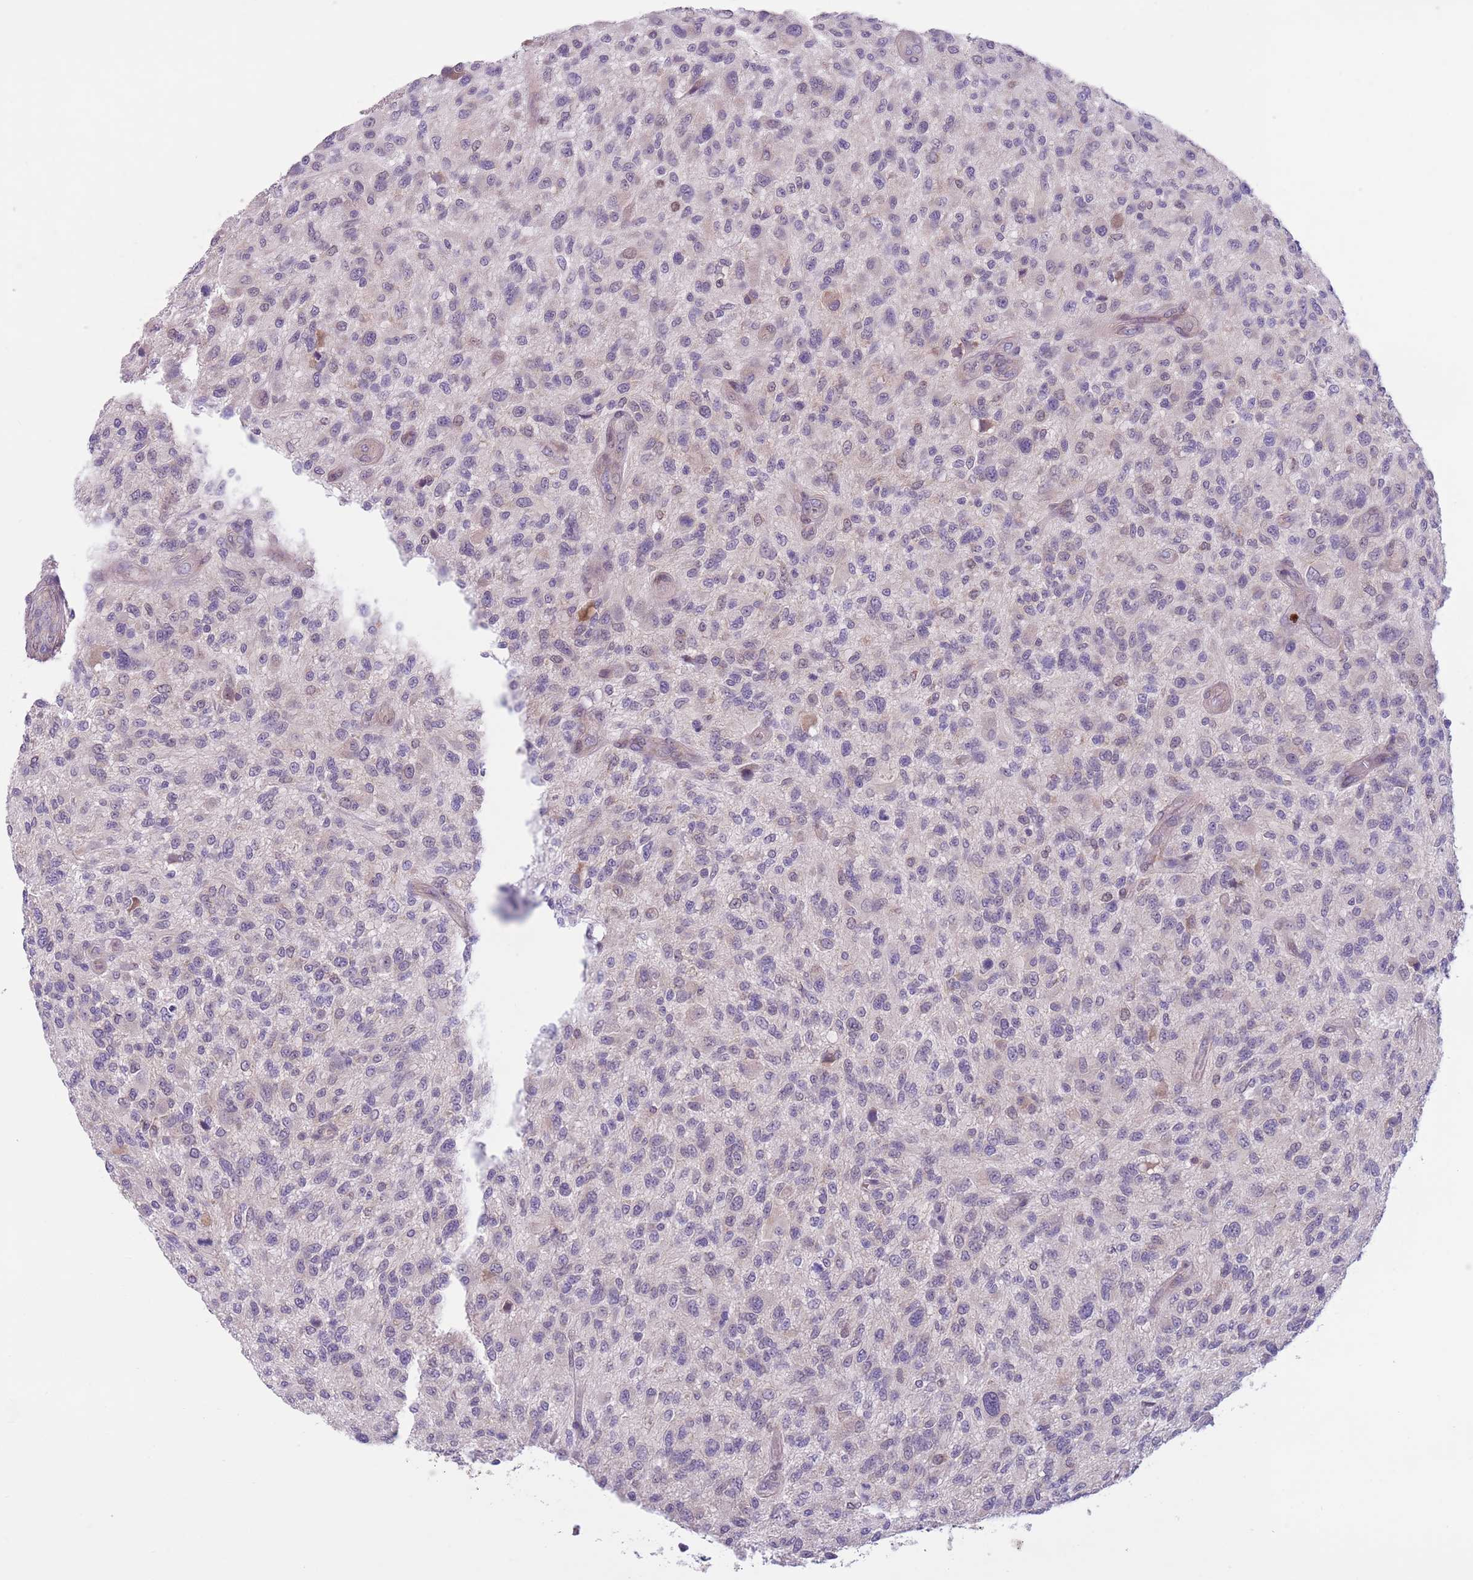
{"staining": {"intensity": "negative", "quantity": "none", "location": "none"}, "tissue": "glioma", "cell_type": "Tumor cells", "image_type": "cancer", "snomed": [{"axis": "morphology", "description": "Glioma, malignant, High grade"}, {"axis": "topography", "description": "Brain"}], "caption": "This is an immunohistochemistry (IHC) histopathology image of human malignant glioma (high-grade). There is no positivity in tumor cells.", "gene": "ADCY7", "patient": {"sex": "male", "age": 47}}